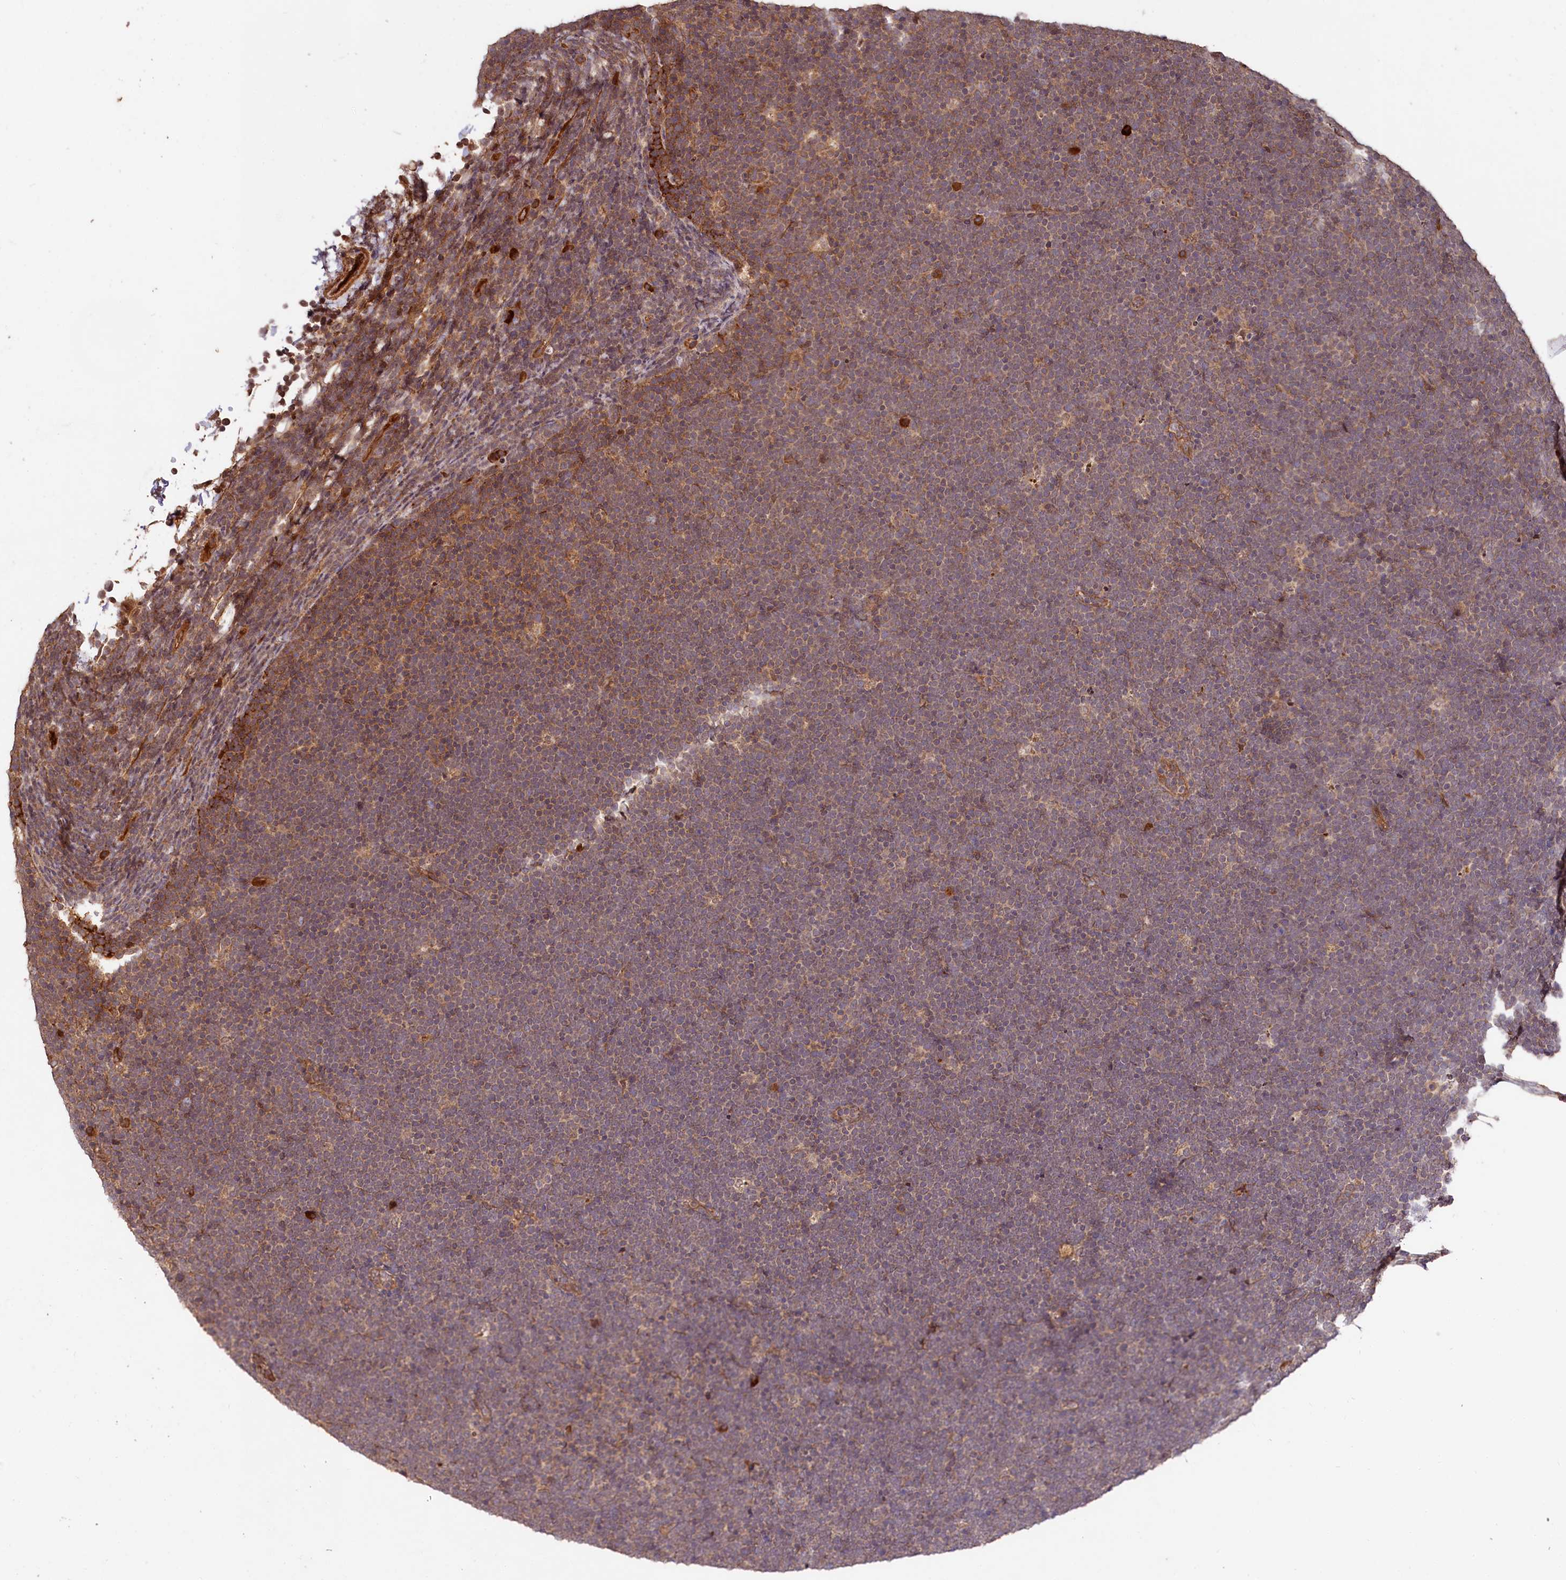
{"staining": {"intensity": "weak", "quantity": "25%-75%", "location": "cytoplasmic/membranous"}, "tissue": "lymphoma", "cell_type": "Tumor cells", "image_type": "cancer", "snomed": [{"axis": "morphology", "description": "Malignant lymphoma, non-Hodgkin's type, High grade"}, {"axis": "topography", "description": "Lymph node"}], "caption": "About 25%-75% of tumor cells in lymphoma demonstrate weak cytoplasmic/membranous protein staining as visualized by brown immunohistochemical staining.", "gene": "MCF2L2", "patient": {"sex": "male", "age": 13}}